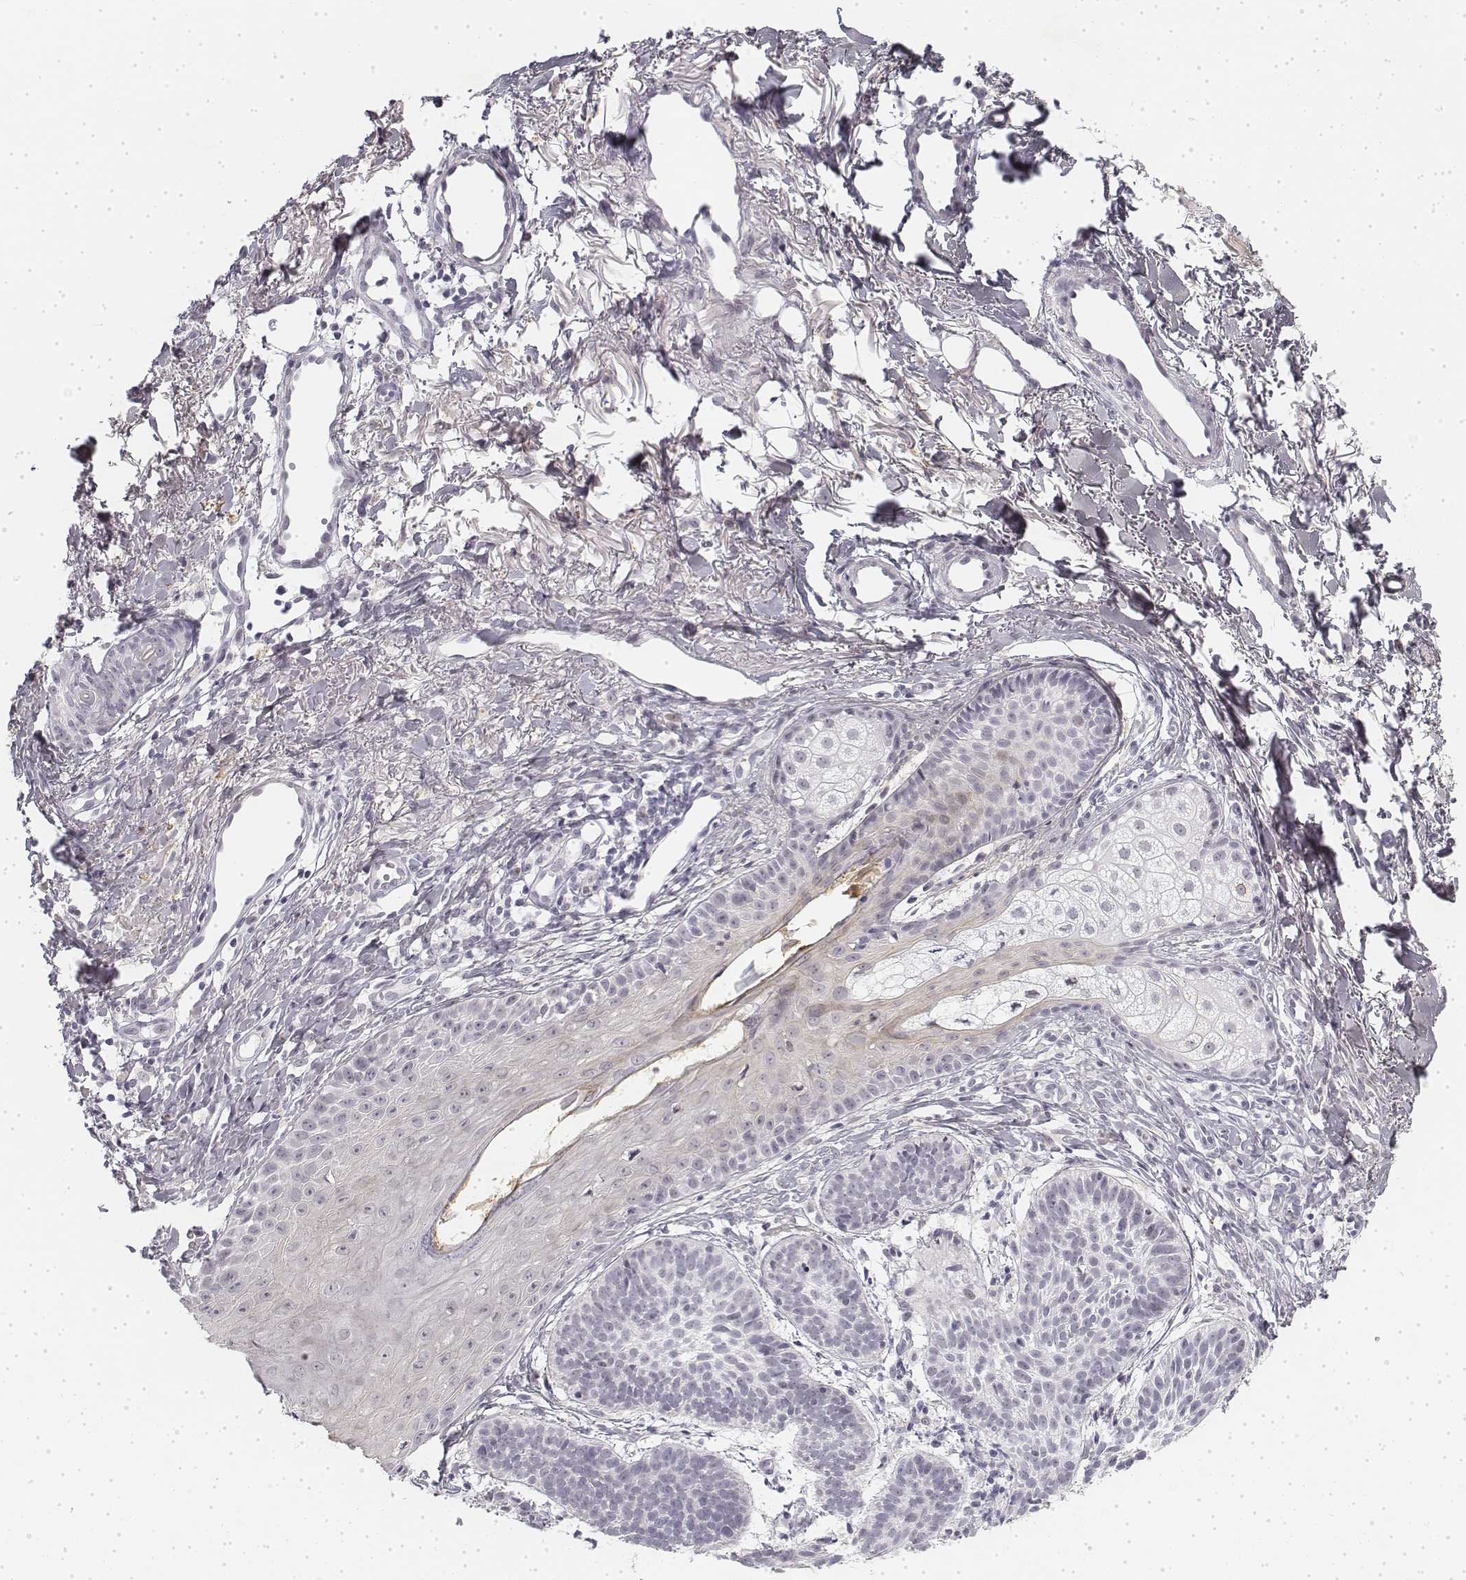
{"staining": {"intensity": "negative", "quantity": "none", "location": "none"}, "tissue": "skin cancer", "cell_type": "Tumor cells", "image_type": "cancer", "snomed": [{"axis": "morphology", "description": "Basal cell carcinoma"}, {"axis": "topography", "description": "Skin"}], "caption": "Skin cancer (basal cell carcinoma) was stained to show a protein in brown. There is no significant positivity in tumor cells.", "gene": "KRT84", "patient": {"sex": "male", "age": 72}}